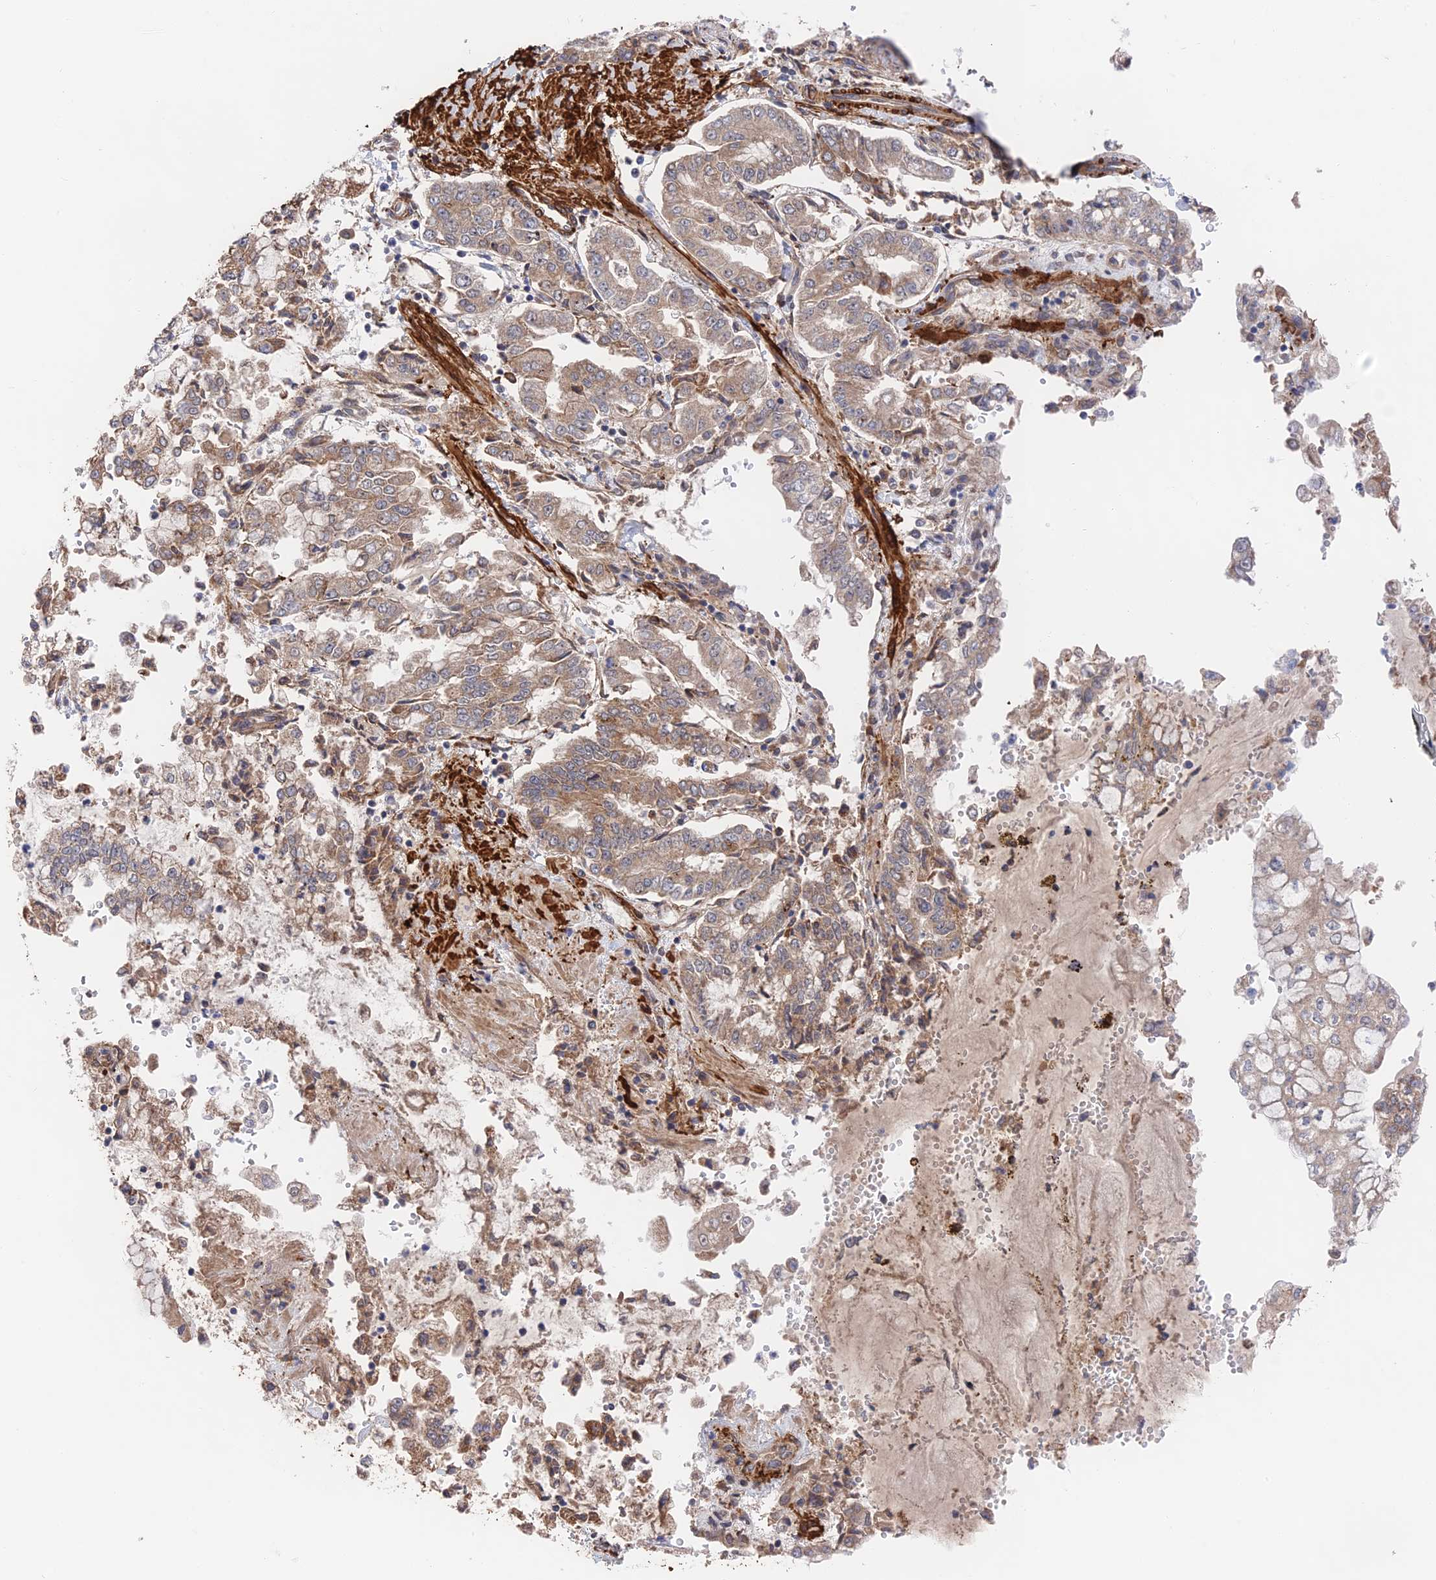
{"staining": {"intensity": "moderate", "quantity": ">75%", "location": "cytoplasmic/membranous"}, "tissue": "stomach cancer", "cell_type": "Tumor cells", "image_type": "cancer", "snomed": [{"axis": "morphology", "description": "Adenocarcinoma, NOS"}, {"axis": "topography", "description": "Stomach"}], "caption": "This is a micrograph of immunohistochemistry (IHC) staining of stomach cancer (adenocarcinoma), which shows moderate expression in the cytoplasmic/membranous of tumor cells.", "gene": "ZNF320", "patient": {"sex": "male", "age": 76}}